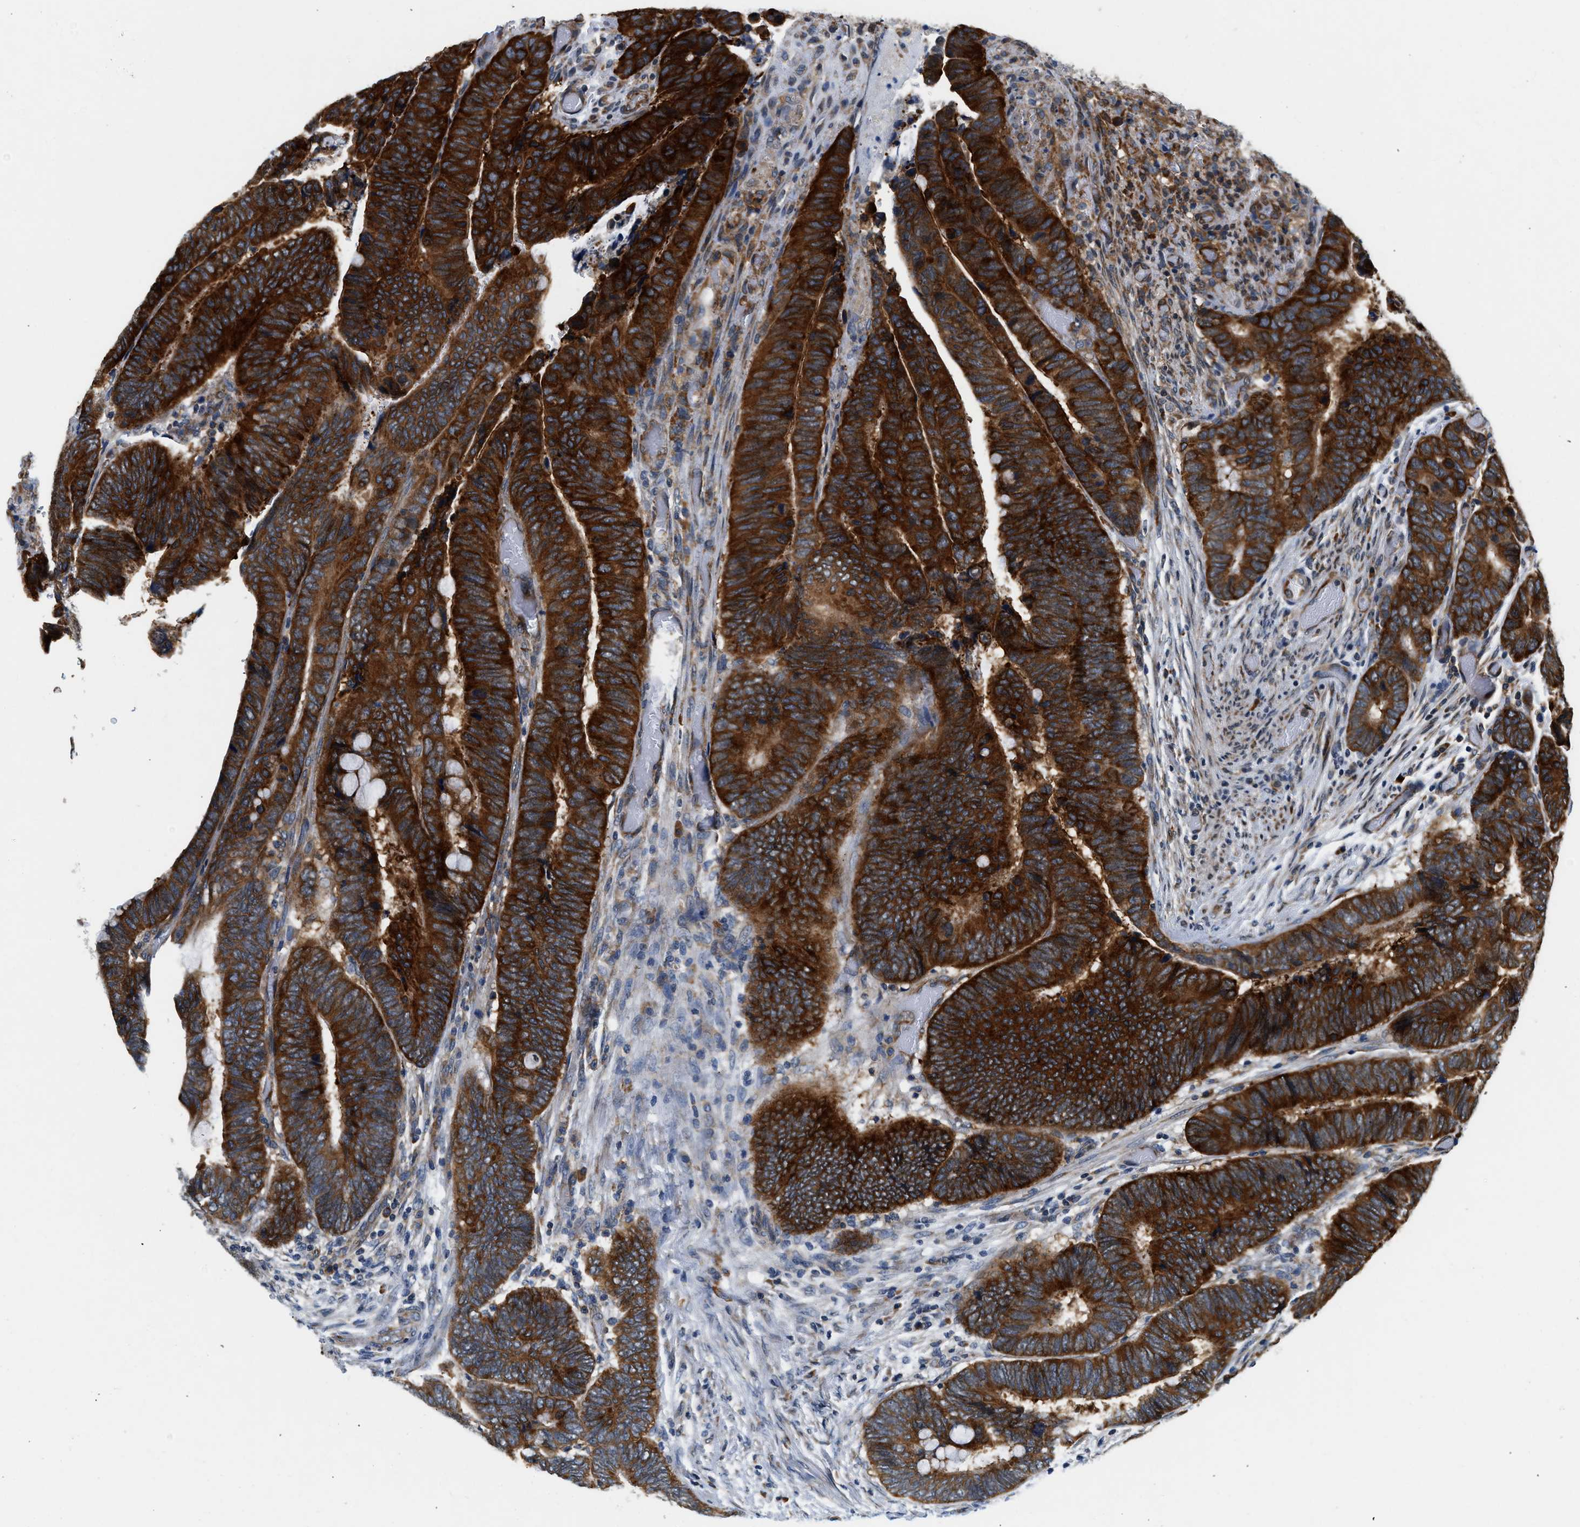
{"staining": {"intensity": "strong", "quantity": ">75%", "location": "cytoplasmic/membranous"}, "tissue": "colorectal cancer", "cell_type": "Tumor cells", "image_type": "cancer", "snomed": [{"axis": "morphology", "description": "Normal tissue, NOS"}, {"axis": "morphology", "description": "Adenocarcinoma, NOS"}, {"axis": "topography", "description": "Rectum"}], "caption": "Human colorectal cancer (adenocarcinoma) stained for a protein (brown) demonstrates strong cytoplasmic/membranous positive staining in about >75% of tumor cells.", "gene": "PA2G4", "patient": {"sex": "male", "age": 92}}